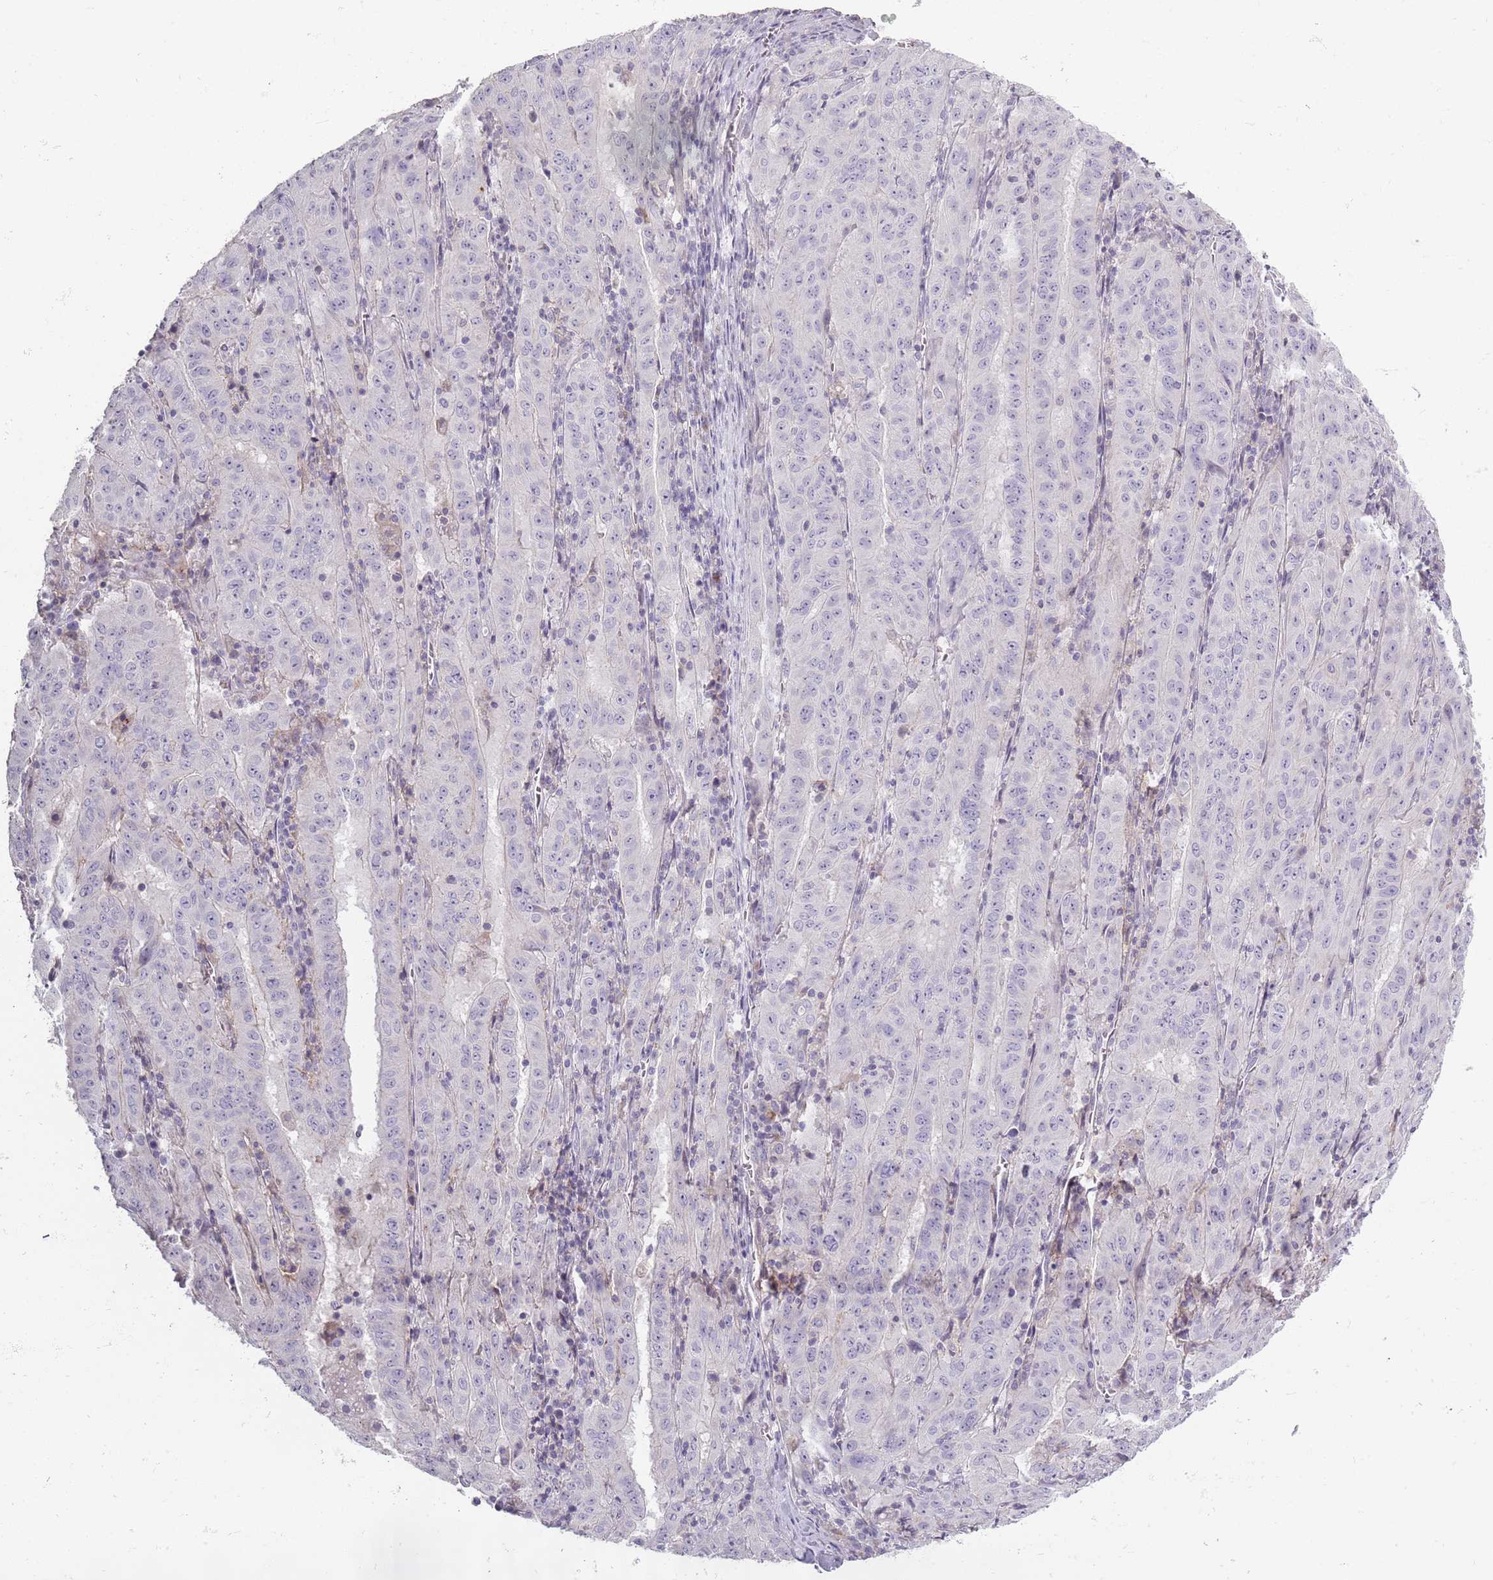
{"staining": {"intensity": "negative", "quantity": "none", "location": "none"}, "tissue": "pancreatic cancer", "cell_type": "Tumor cells", "image_type": "cancer", "snomed": [{"axis": "morphology", "description": "Adenocarcinoma, NOS"}, {"axis": "topography", "description": "Pancreas"}], "caption": "Human pancreatic cancer (adenocarcinoma) stained for a protein using immunohistochemistry displays no positivity in tumor cells.", "gene": "SYNGR3", "patient": {"sex": "male", "age": 63}}